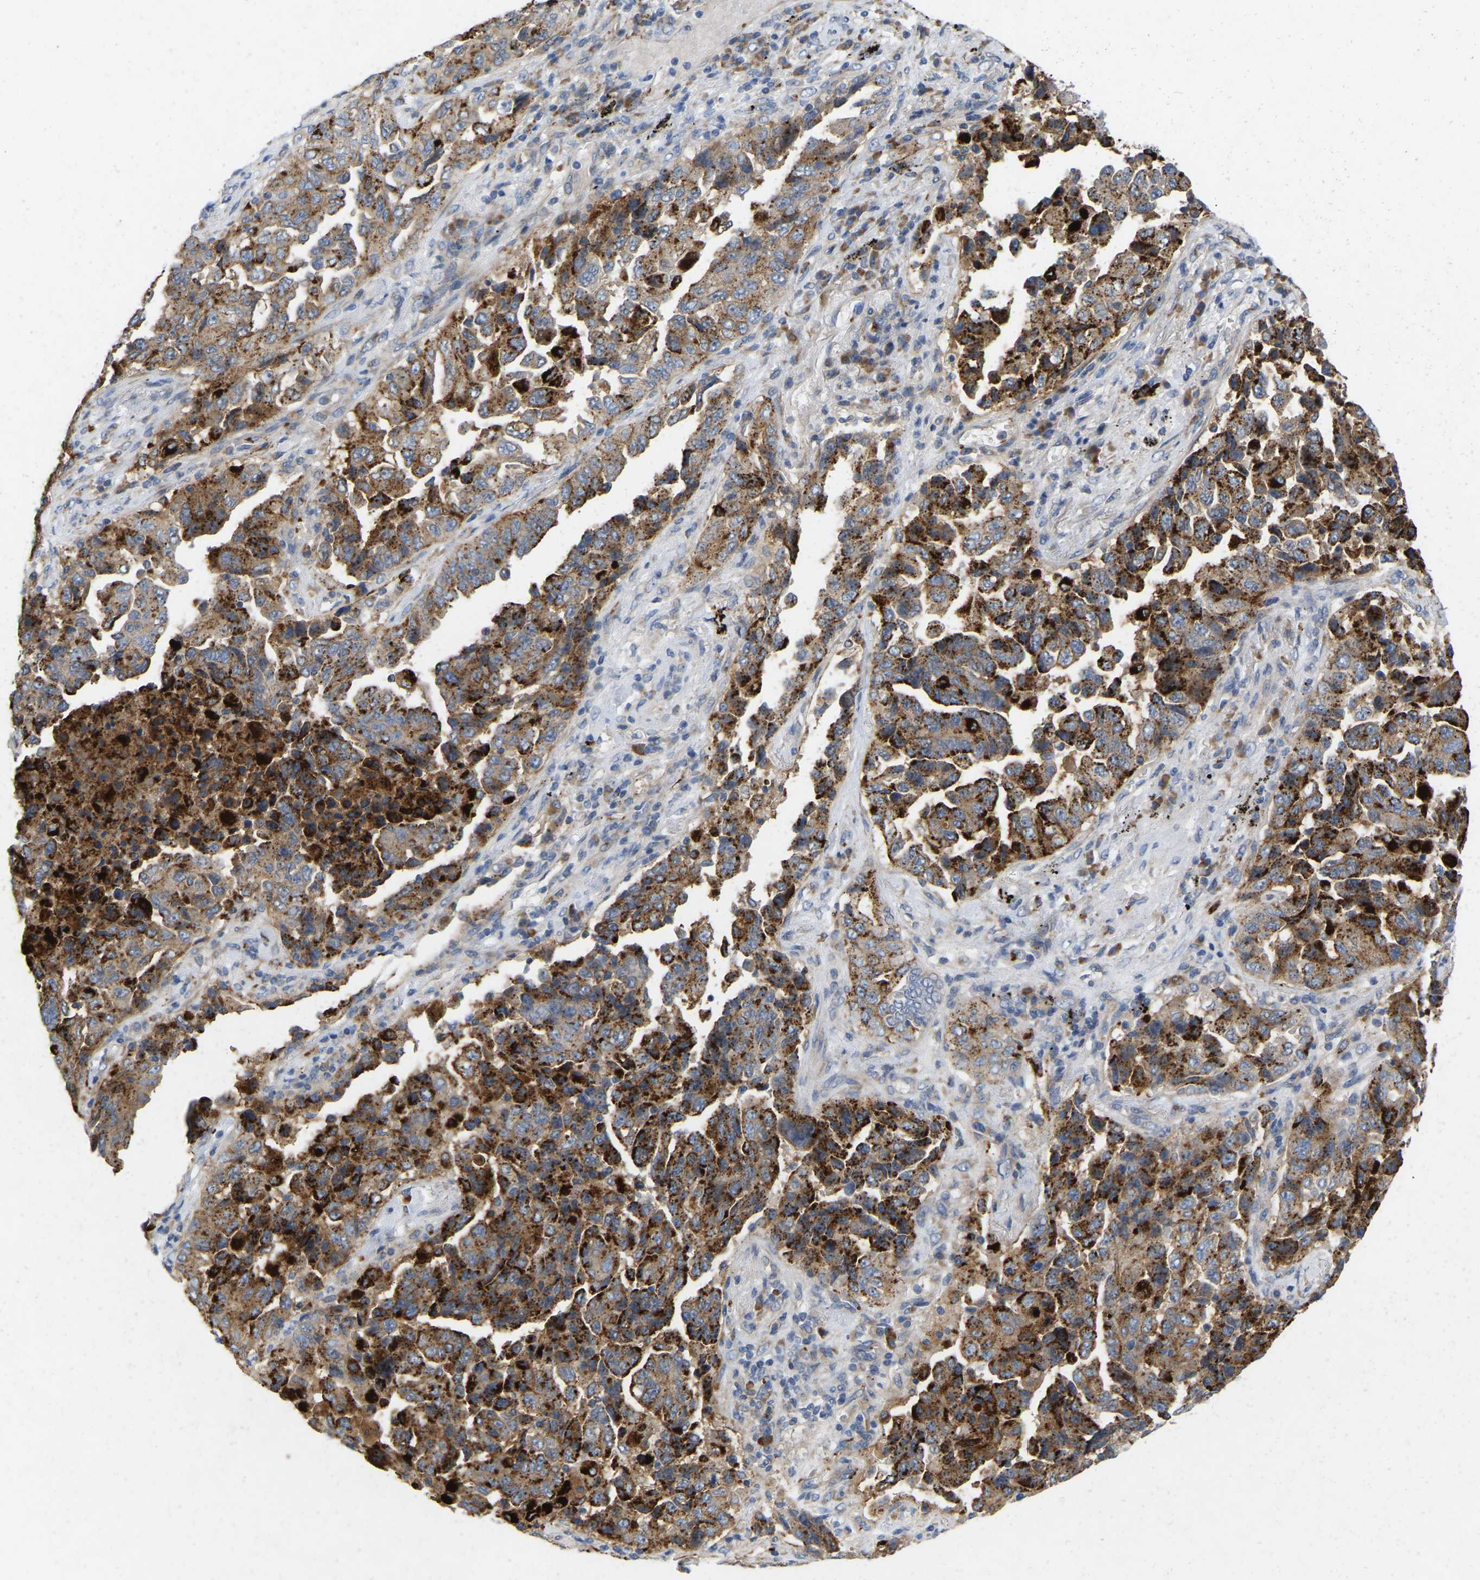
{"staining": {"intensity": "strong", "quantity": ">75%", "location": "cytoplasmic/membranous"}, "tissue": "lung cancer", "cell_type": "Tumor cells", "image_type": "cancer", "snomed": [{"axis": "morphology", "description": "Adenocarcinoma, NOS"}, {"axis": "topography", "description": "Lung"}], "caption": "Protein staining exhibits strong cytoplasmic/membranous positivity in approximately >75% of tumor cells in lung adenocarcinoma.", "gene": "RHEB", "patient": {"sex": "female", "age": 51}}